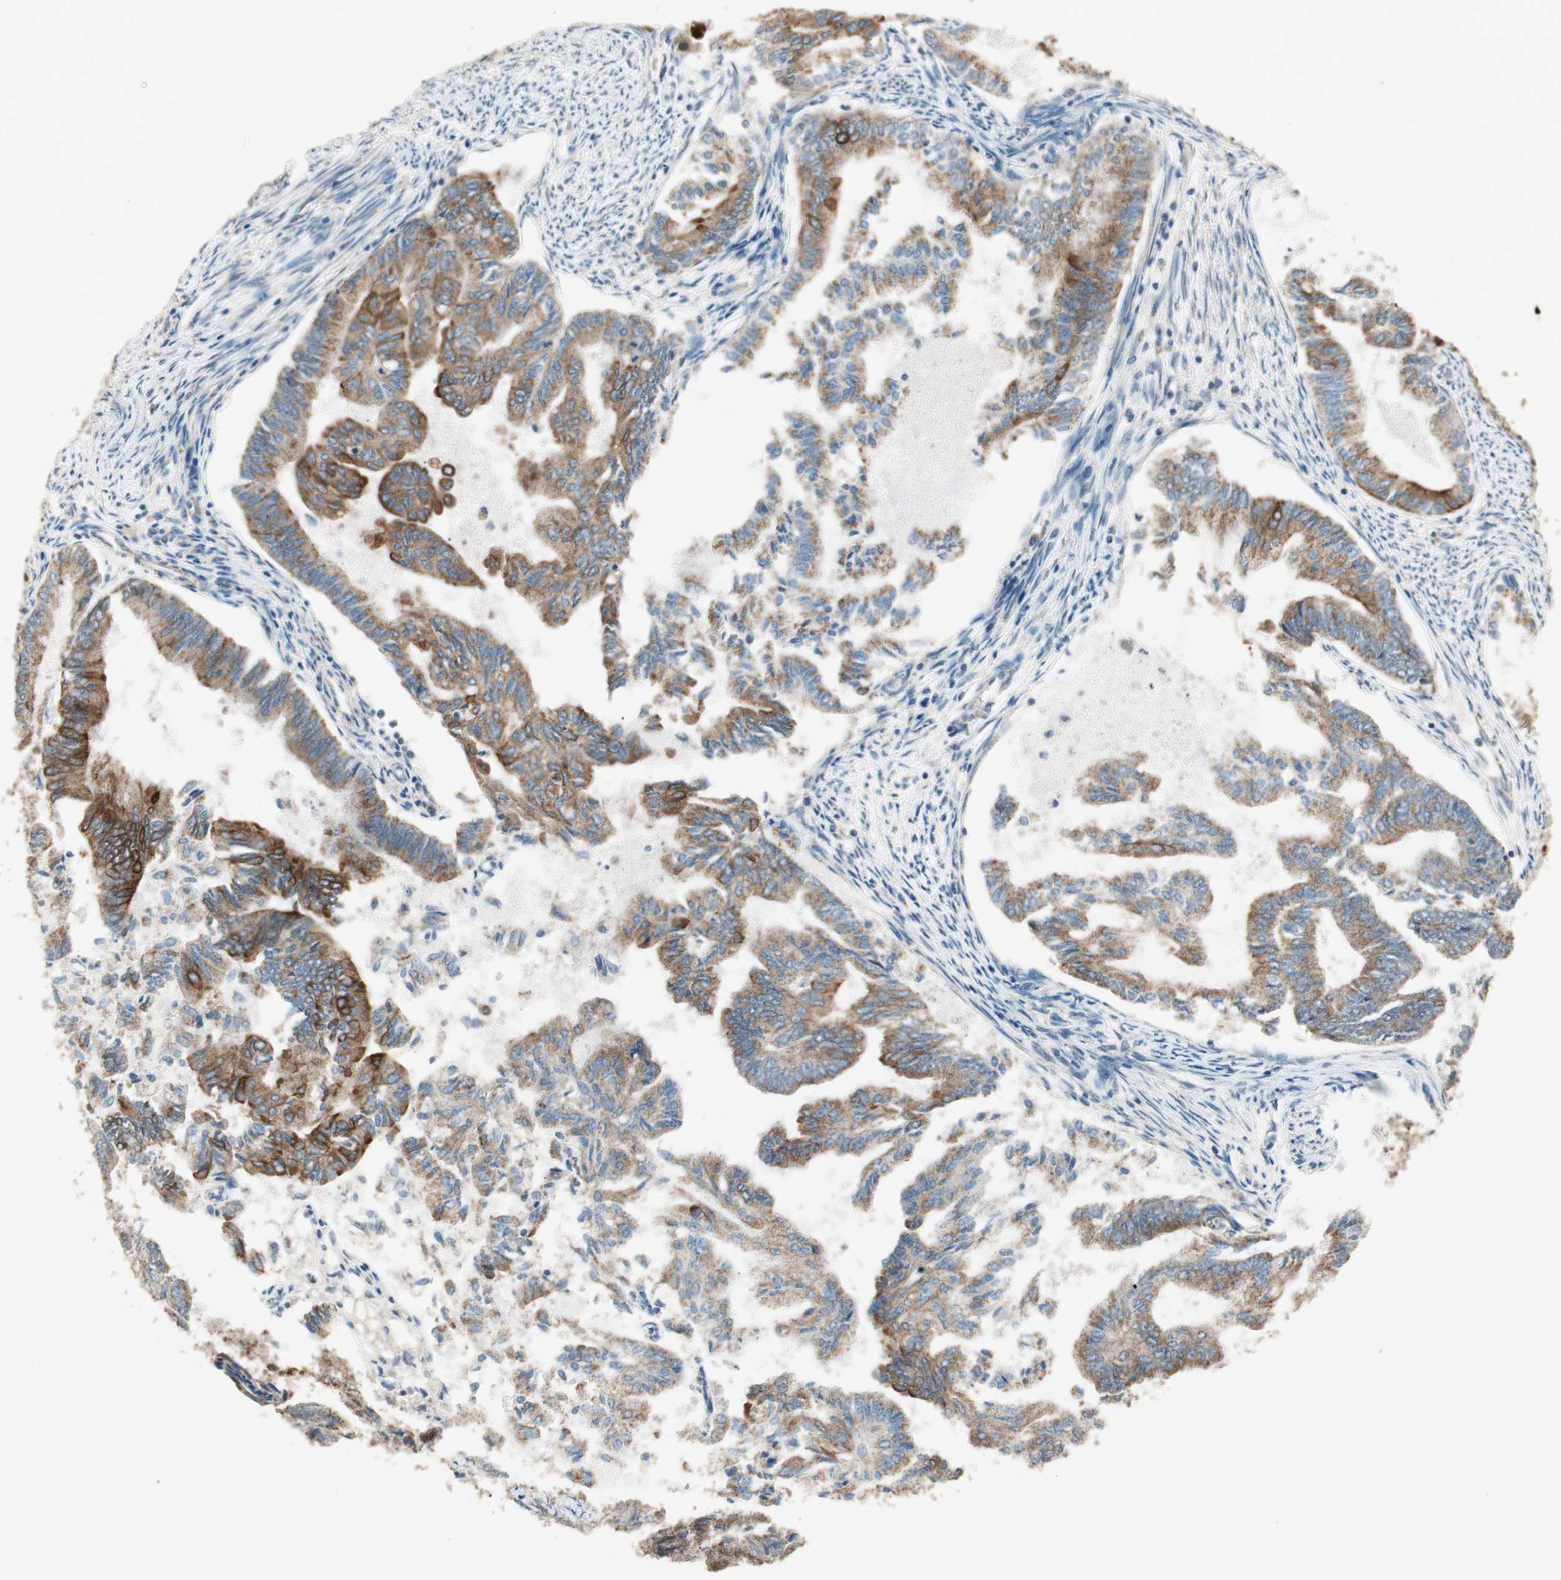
{"staining": {"intensity": "moderate", "quantity": "25%-75%", "location": "cytoplasmic/membranous"}, "tissue": "endometrial cancer", "cell_type": "Tumor cells", "image_type": "cancer", "snomed": [{"axis": "morphology", "description": "Adenocarcinoma, NOS"}, {"axis": "topography", "description": "Endometrium"}], "caption": "Human adenocarcinoma (endometrial) stained for a protein (brown) reveals moderate cytoplasmic/membranous positive positivity in about 25%-75% of tumor cells.", "gene": "TRIM21", "patient": {"sex": "female", "age": 86}}